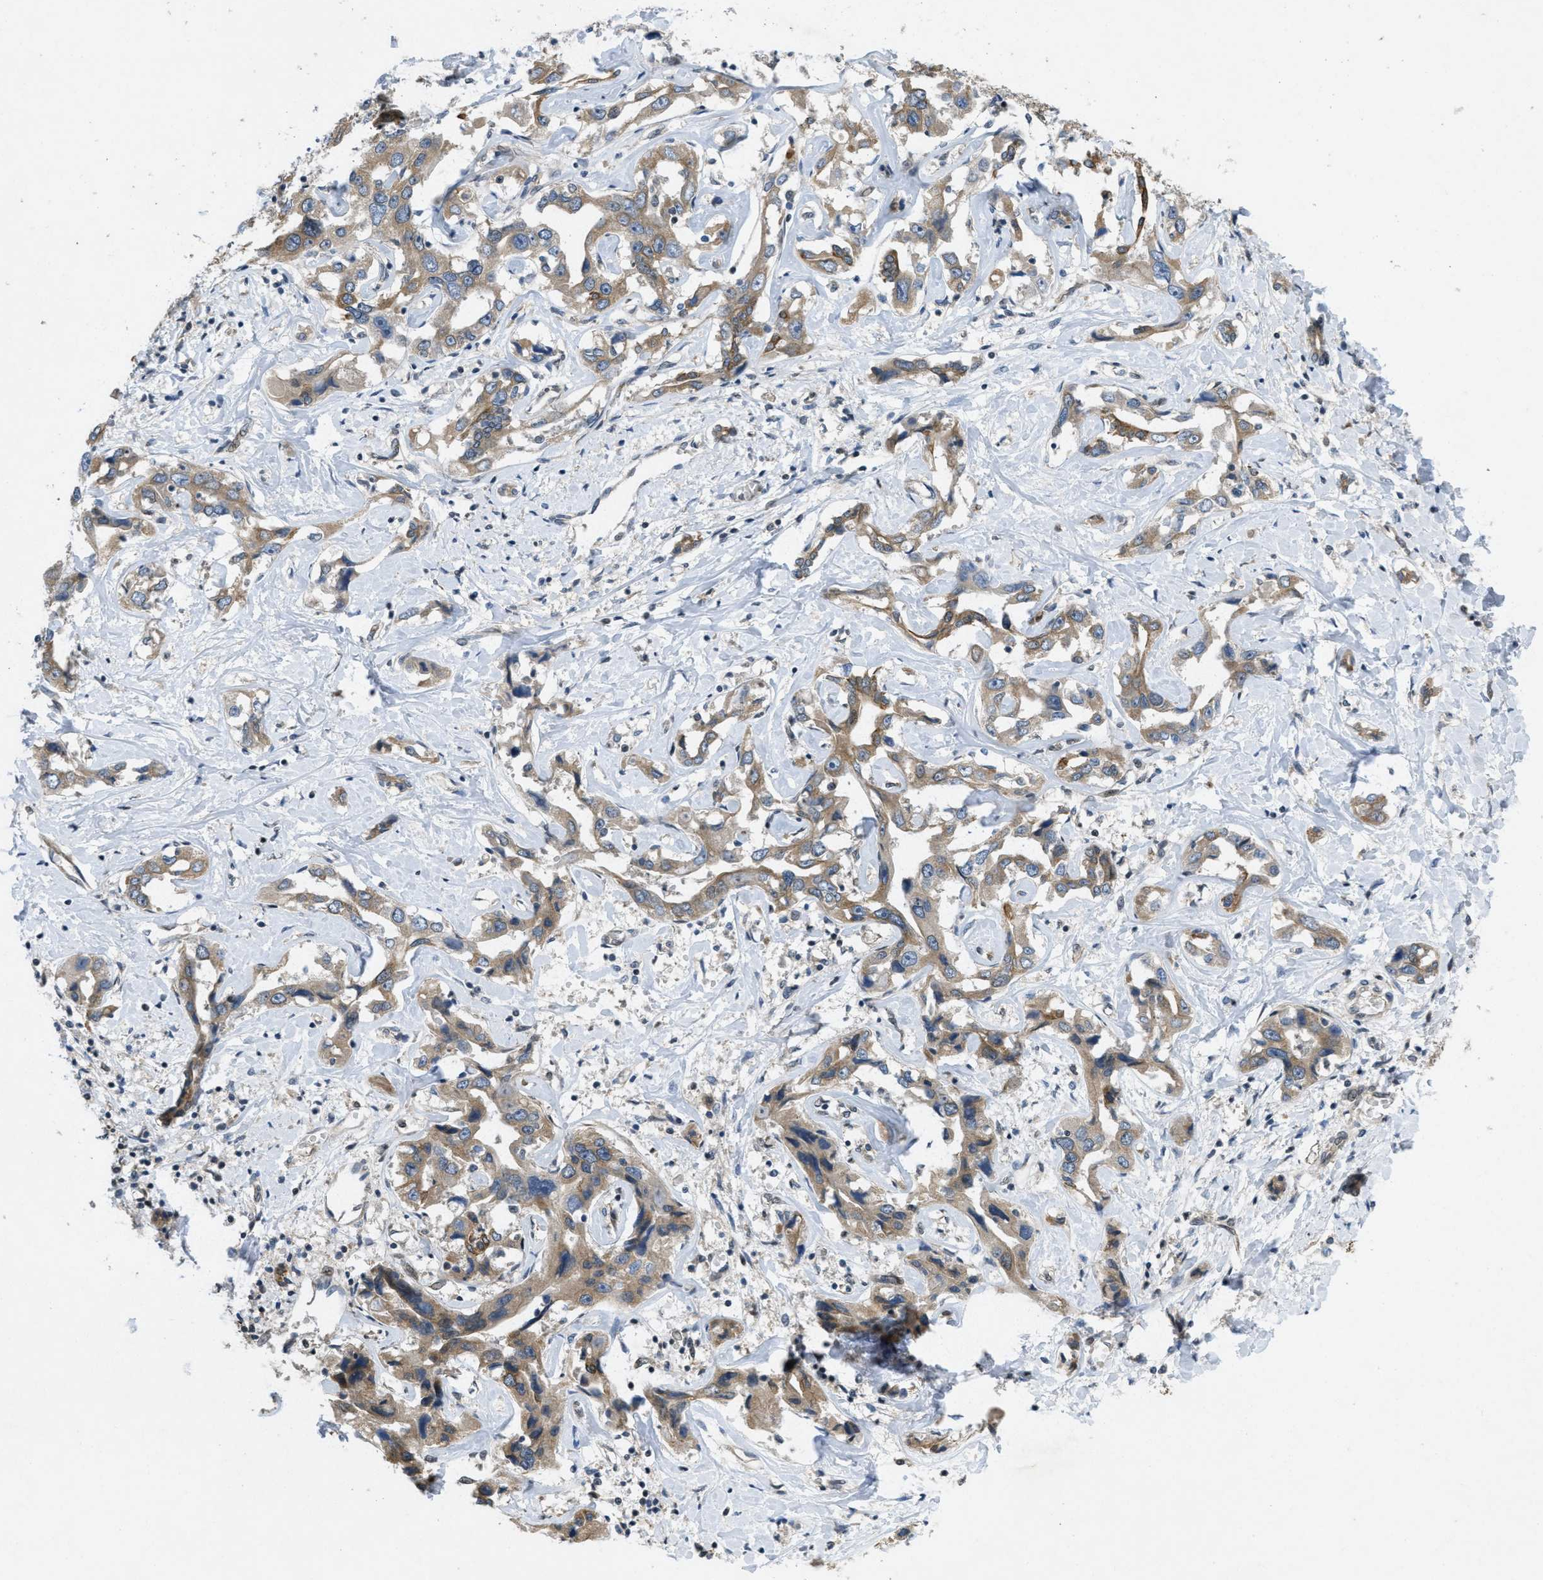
{"staining": {"intensity": "moderate", "quantity": ">75%", "location": "cytoplasmic/membranous"}, "tissue": "liver cancer", "cell_type": "Tumor cells", "image_type": "cancer", "snomed": [{"axis": "morphology", "description": "Cholangiocarcinoma"}, {"axis": "topography", "description": "Liver"}], "caption": "Liver cancer (cholangiocarcinoma) was stained to show a protein in brown. There is medium levels of moderate cytoplasmic/membranous staining in approximately >75% of tumor cells.", "gene": "IFNLR1", "patient": {"sex": "male", "age": 59}}